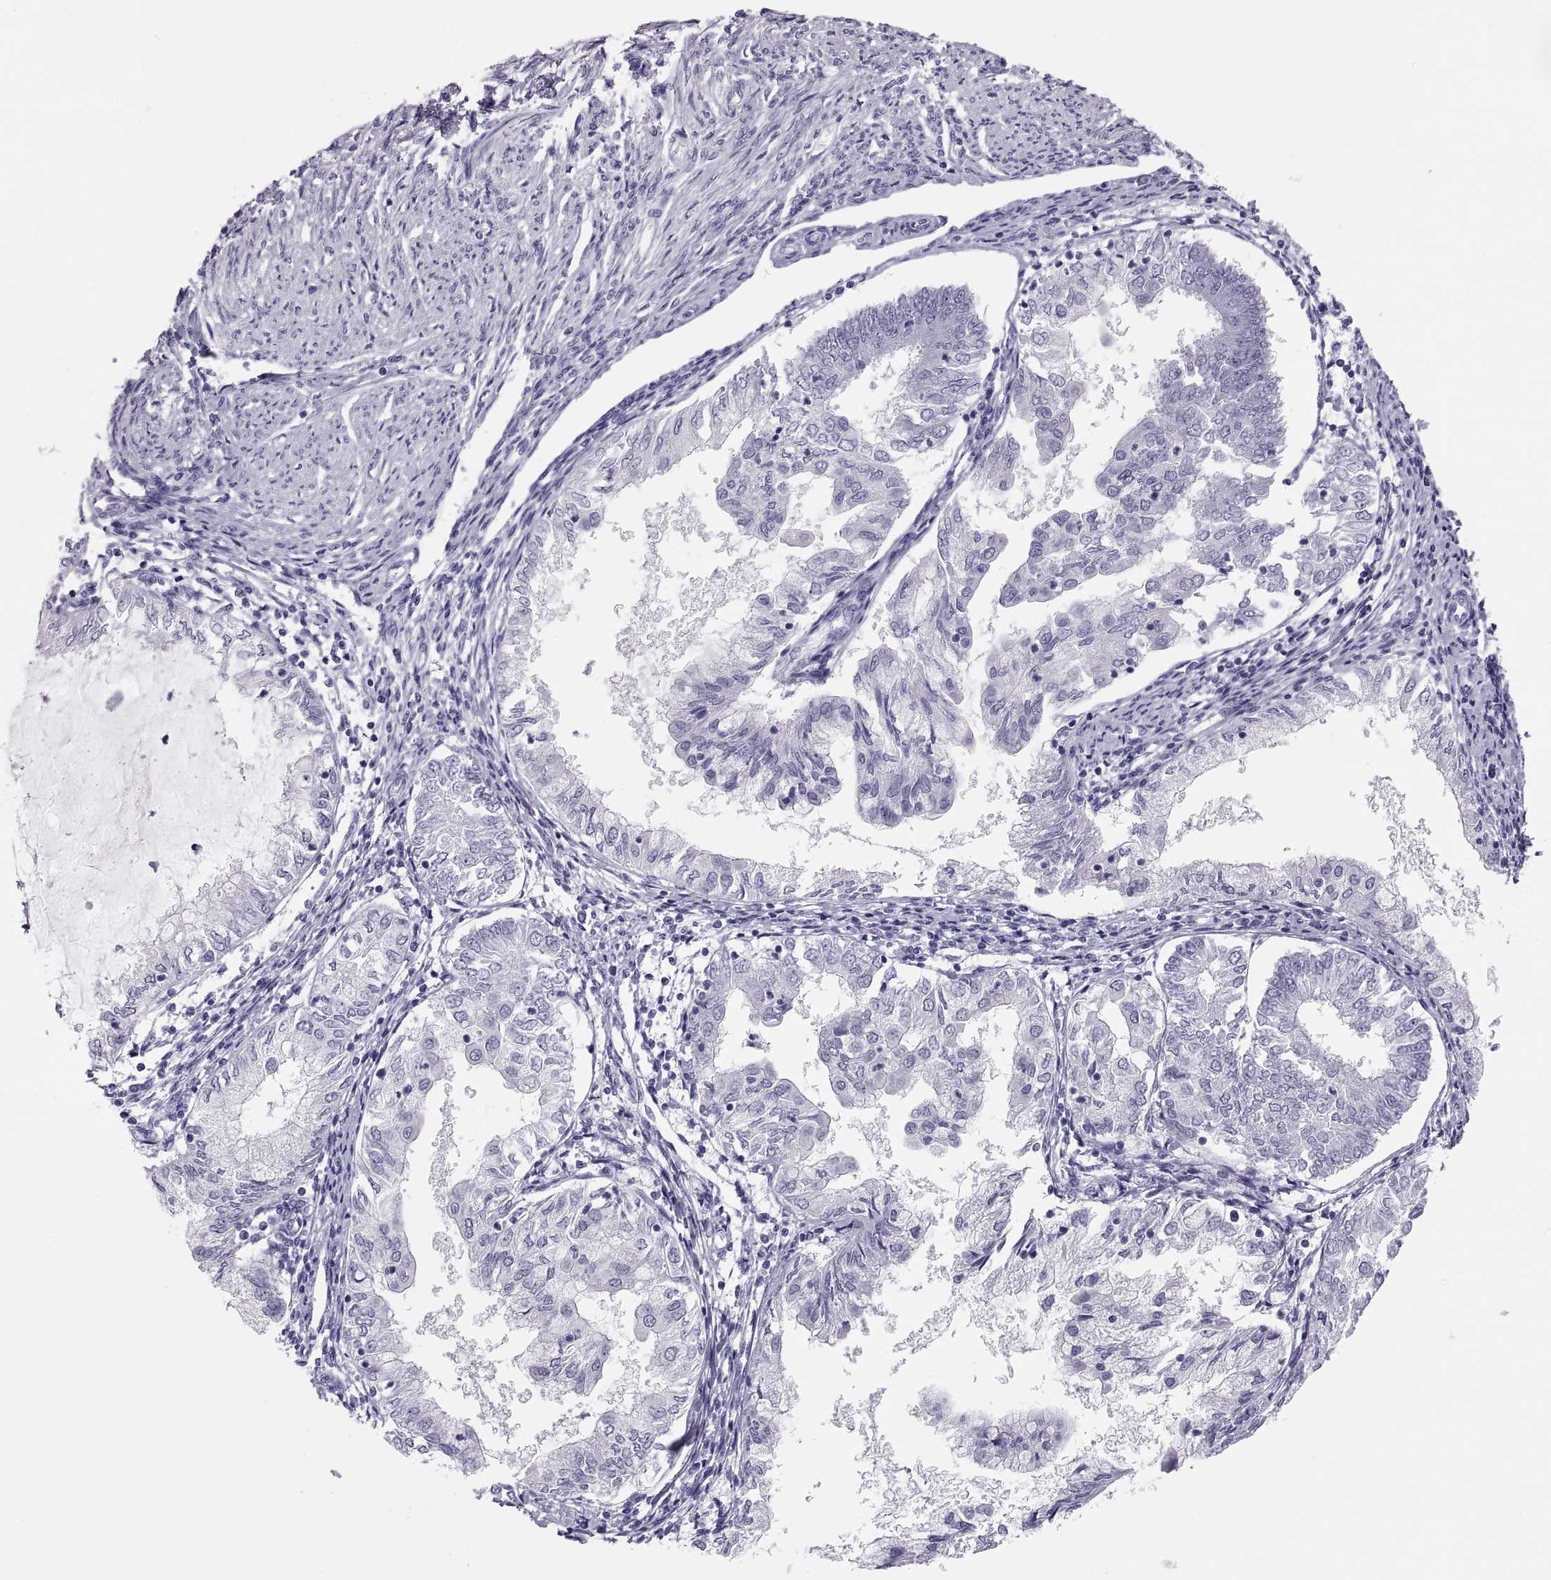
{"staining": {"intensity": "negative", "quantity": "none", "location": "none"}, "tissue": "endometrial cancer", "cell_type": "Tumor cells", "image_type": "cancer", "snomed": [{"axis": "morphology", "description": "Adenocarcinoma, NOS"}, {"axis": "topography", "description": "Endometrium"}], "caption": "Immunohistochemistry (IHC) photomicrograph of human endometrial cancer (adenocarcinoma) stained for a protein (brown), which reveals no staining in tumor cells.", "gene": "PAX2", "patient": {"sex": "female", "age": 68}}